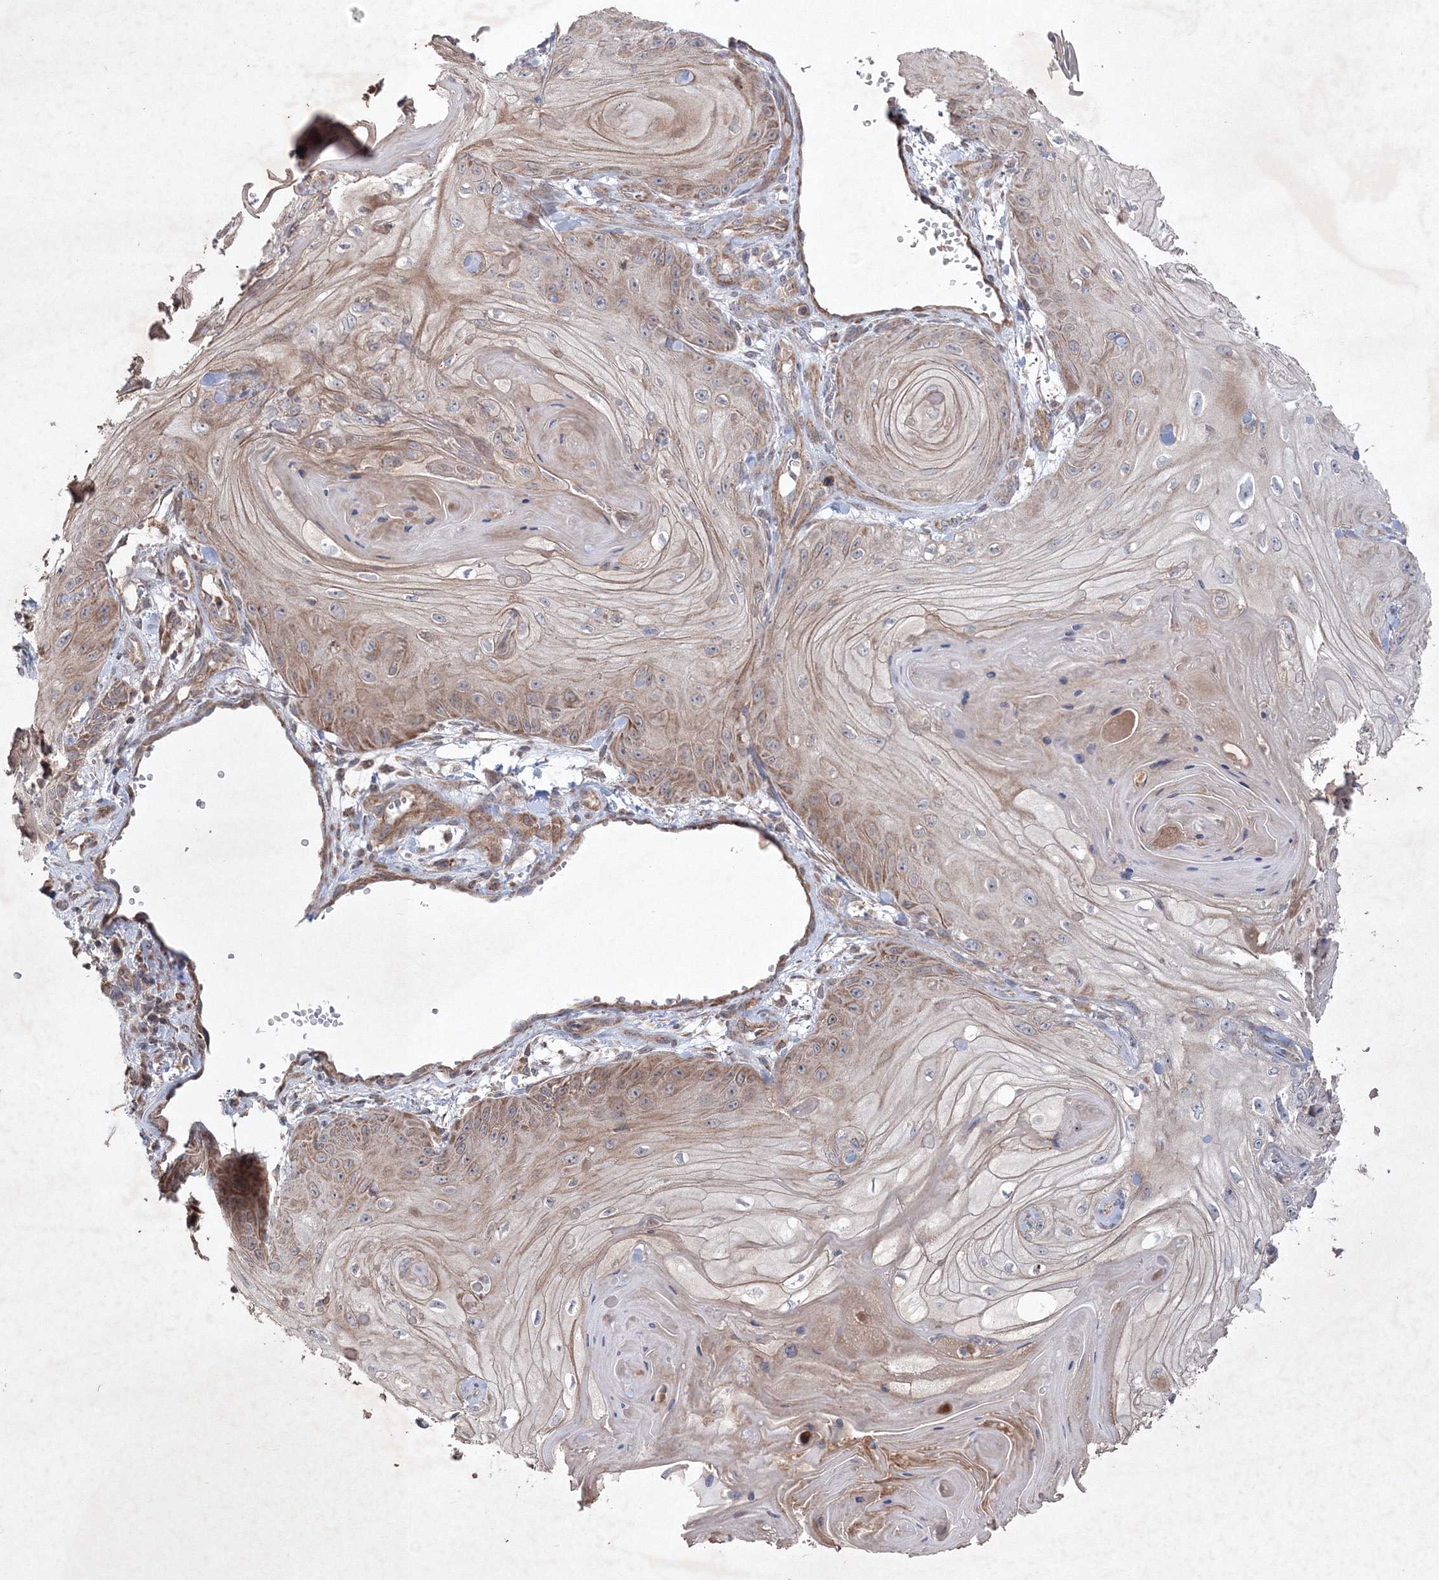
{"staining": {"intensity": "weak", "quantity": "25%-75%", "location": "cytoplasmic/membranous"}, "tissue": "skin cancer", "cell_type": "Tumor cells", "image_type": "cancer", "snomed": [{"axis": "morphology", "description": "Squamous cell carcinoma, NOS"}, {"axis": "topography", "description": "Skin"}], "caption": "A brown stain shows weak cytoplasmic/membranous positivity of a protein in skin cancer tumor cells.", "gene": "NOA1", "patient": {"sex": "male", "age": 74}}